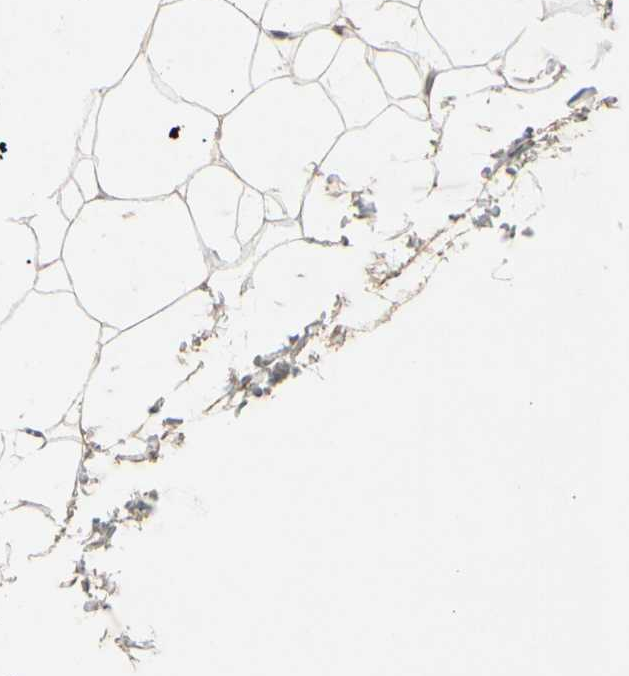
{"staining": {"intensity": "weak", "quantity": ">75%", "location": "cytoplasmic/membranous"}, "tissue": "adipose tissue", "cell_type": "Adipocytes", "image_type": "normal", "snomed": [{"axis": "morphology", "description": "Normal tissue, NOS"}, {"axis": "topography", "description": "Breast"}, {"axis": "topography", "description": "Adipose tissue"}], "caption": "Normal adipose tissue displays weak cytoplasmic/membranous positivity in about >75% of adipocytes.", "gene": "FHDC1", "patient": {"sex": "female", "age": 25}}